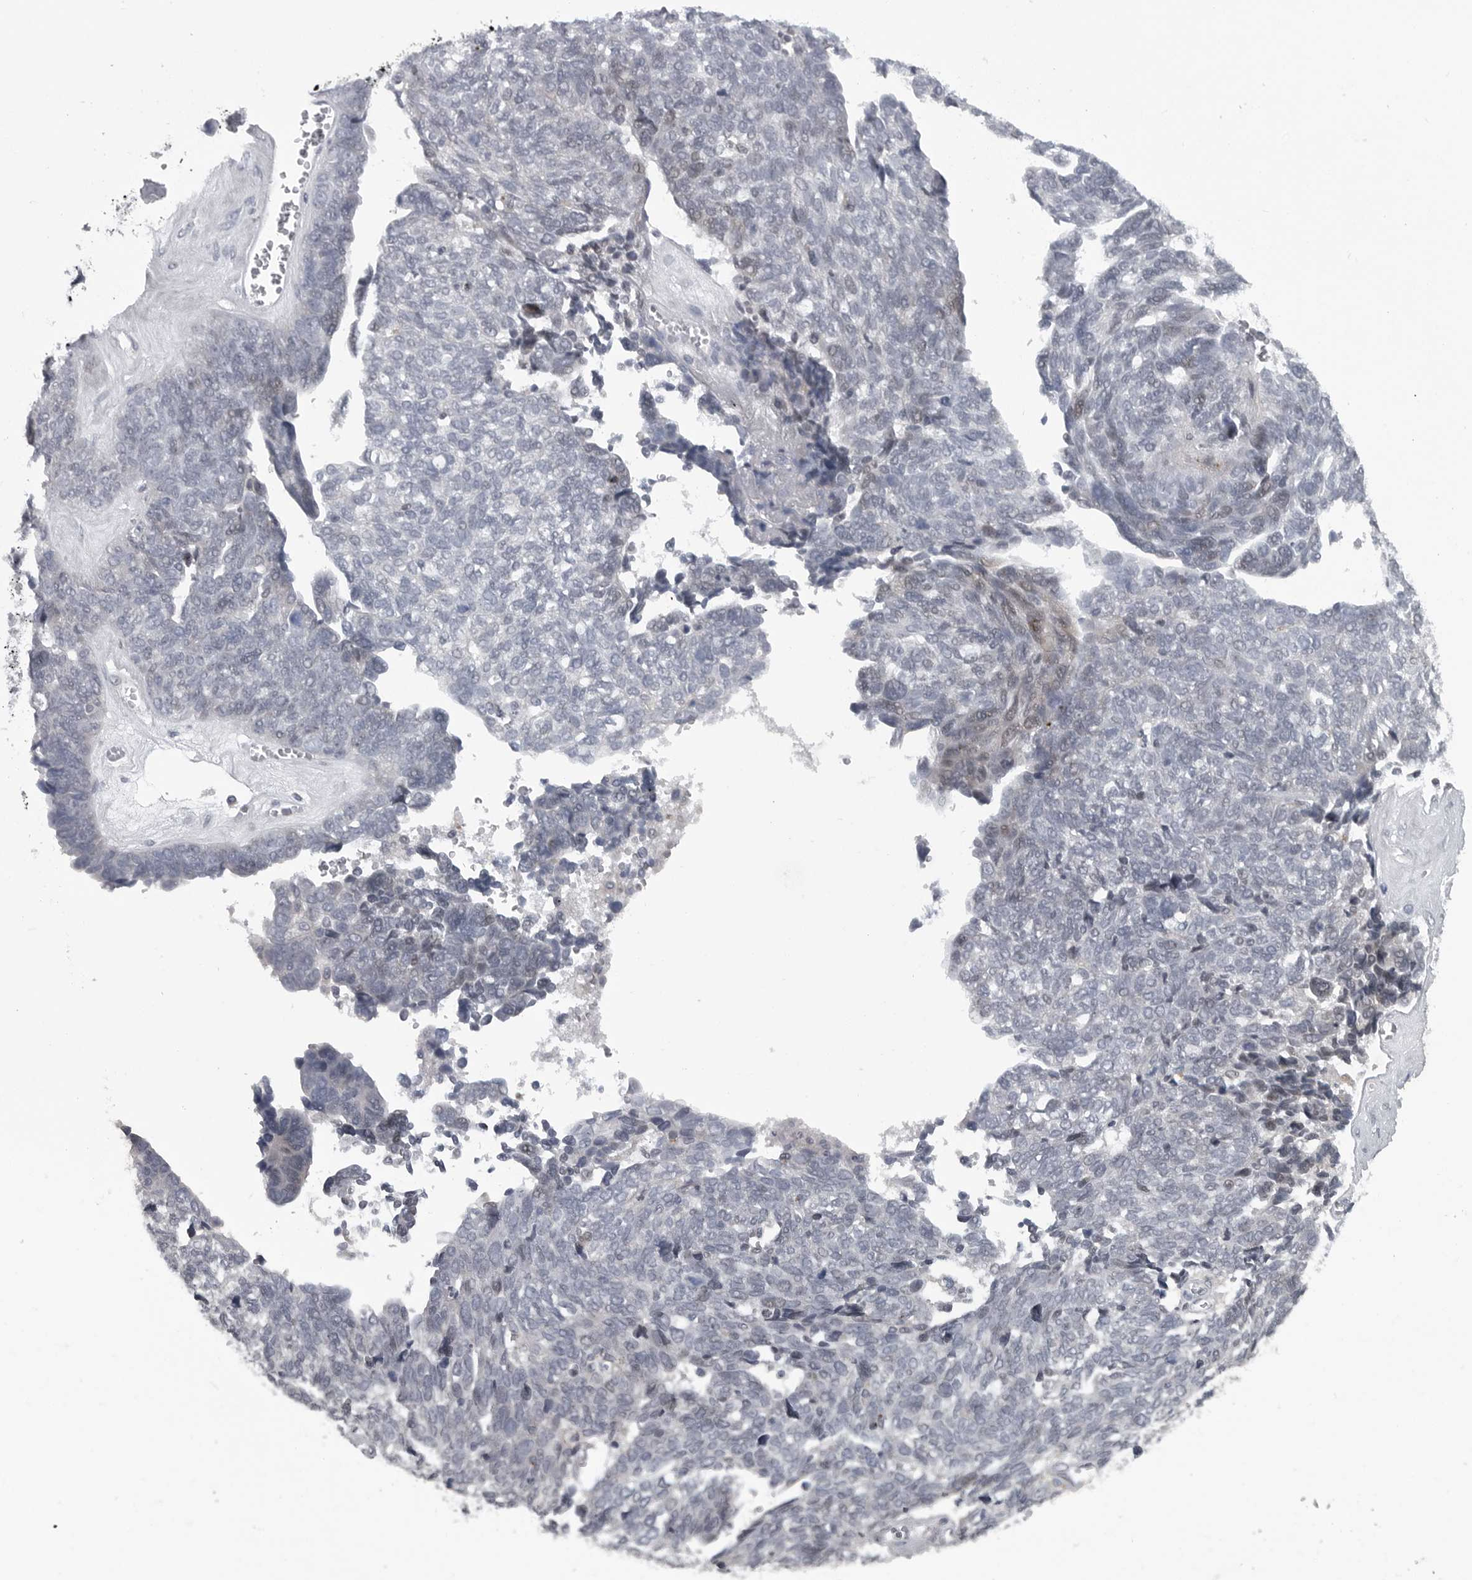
{"staining": {"intensity": "moderate", "quantity": "<25%", "location": "cytoplasmic/membranous,nuclear"}, "tissue": "ovarian cancer", "cell_type": "Tumor cells", "image_type": "cancer", "snomed": [{"axis": "morphology", "description": "Cystadenocarcinoma, serous, NOS"}, {"axis": "topography", "description": "Ovary"}], "caption": "IHC (DAB) staining of ovarian serous cystadenocarcinoma demonstrates moderate cytoplasmic/membranous and nuclear protein expression in about <25% of tumor cells.", "gene": "LYSMD1", "patient": {"sex": "female", "age": 79}}